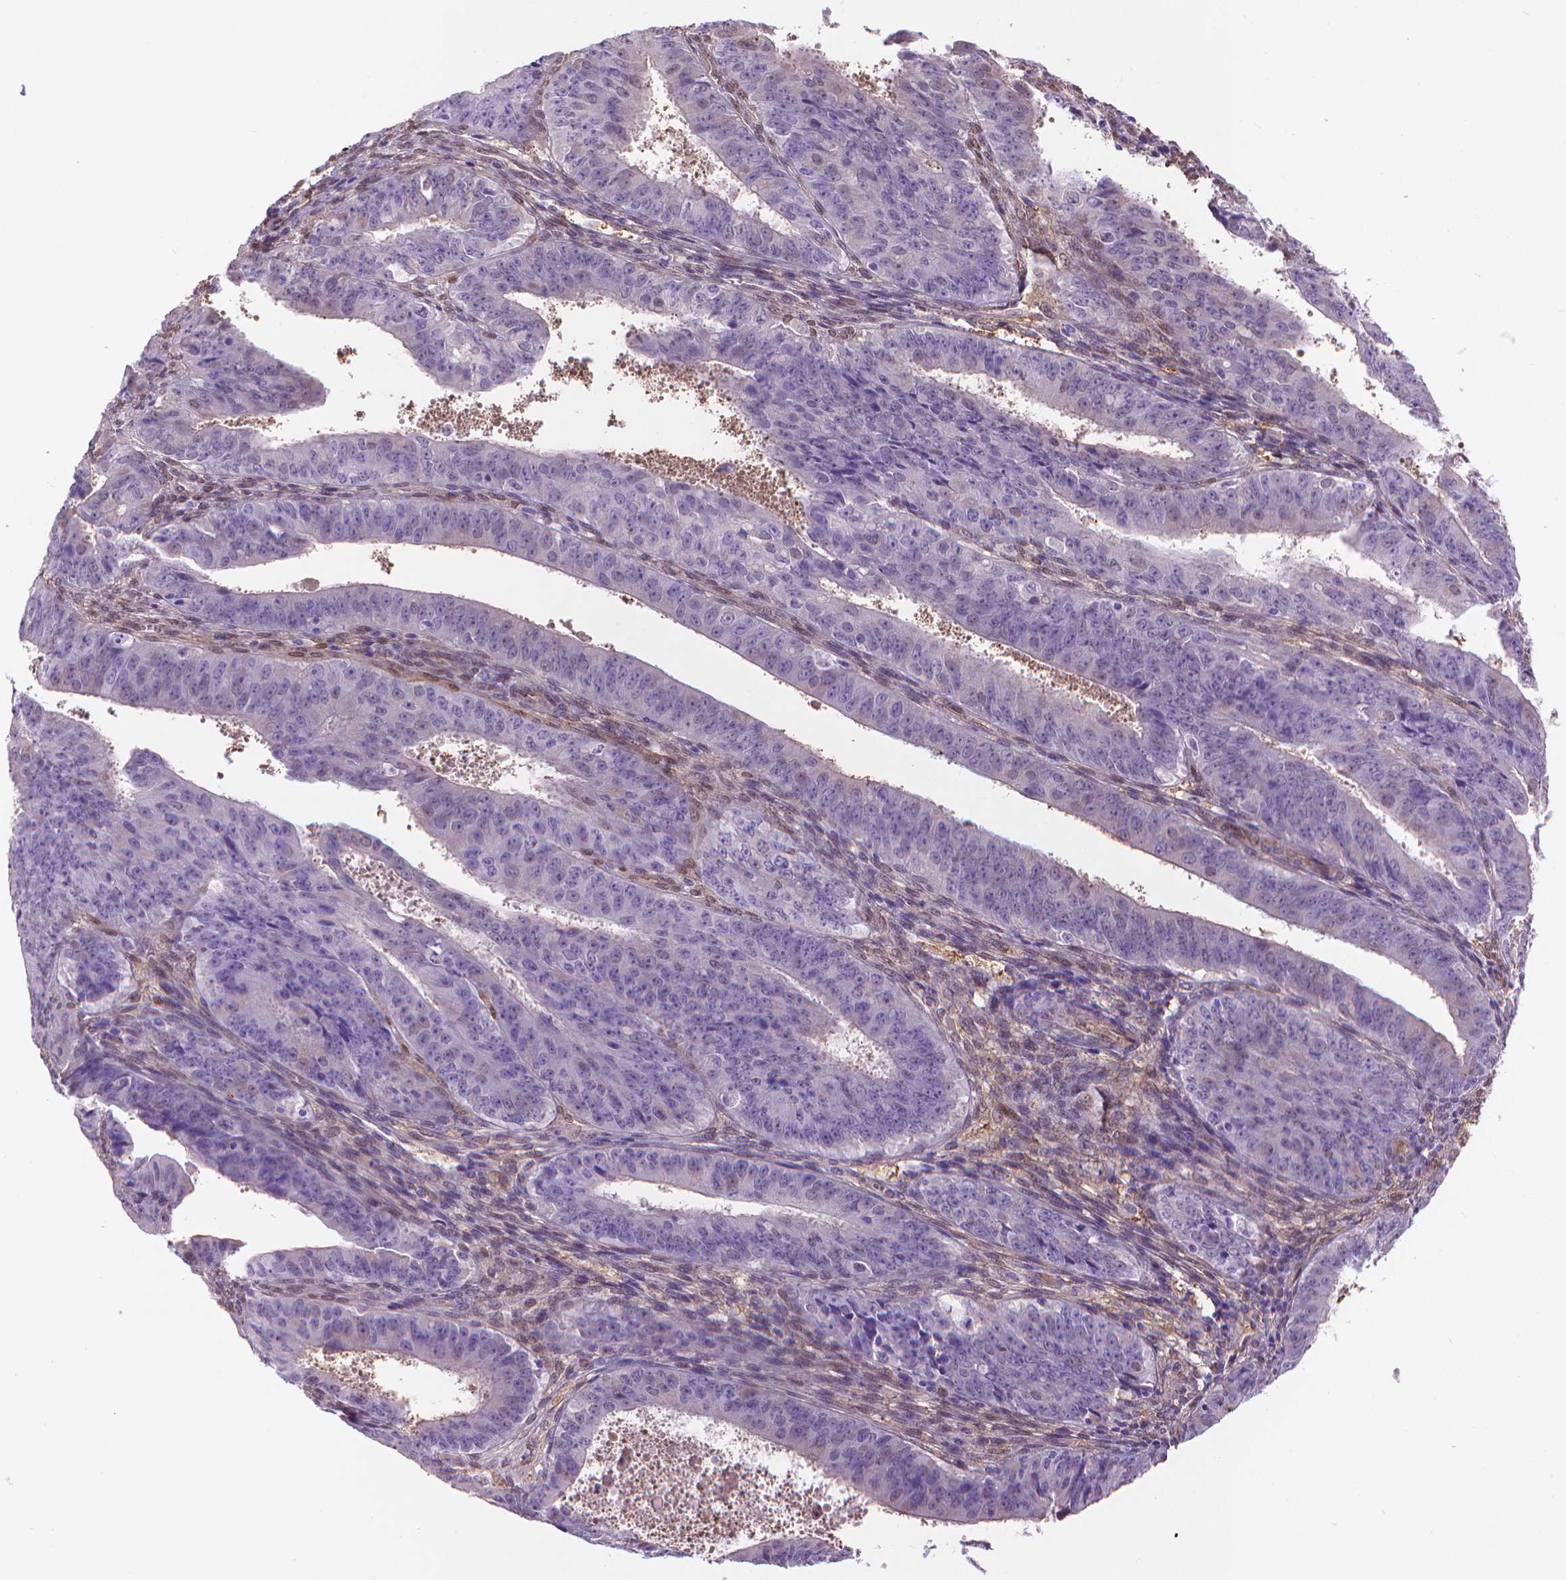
{"staining": {"intensity": "negative", "quantity": "none", "location": "none"}, "tissue": "ovarian cancer", "cell_type": "Tumor cells", "image_type": "cancer", "snomed": [{"axis": "morphology", "description": "Carcinoma, endometroid"}, {"axis": "topography", "description": "Ovary"}], "caption": "DAB (3,3'-diaminobenzidine) immunohistochemical staining of ovarian endometroid carcinoma reveals no significant expression in tumor cells. (Stains: DAB (3,3'-diaminobenzidine) IHC with hematoxylin counter stain, Microscopy: brightfield microscopy at high magnification).", "gene": "CLIC4", "patient": {"sex": "female", "age": 42}}